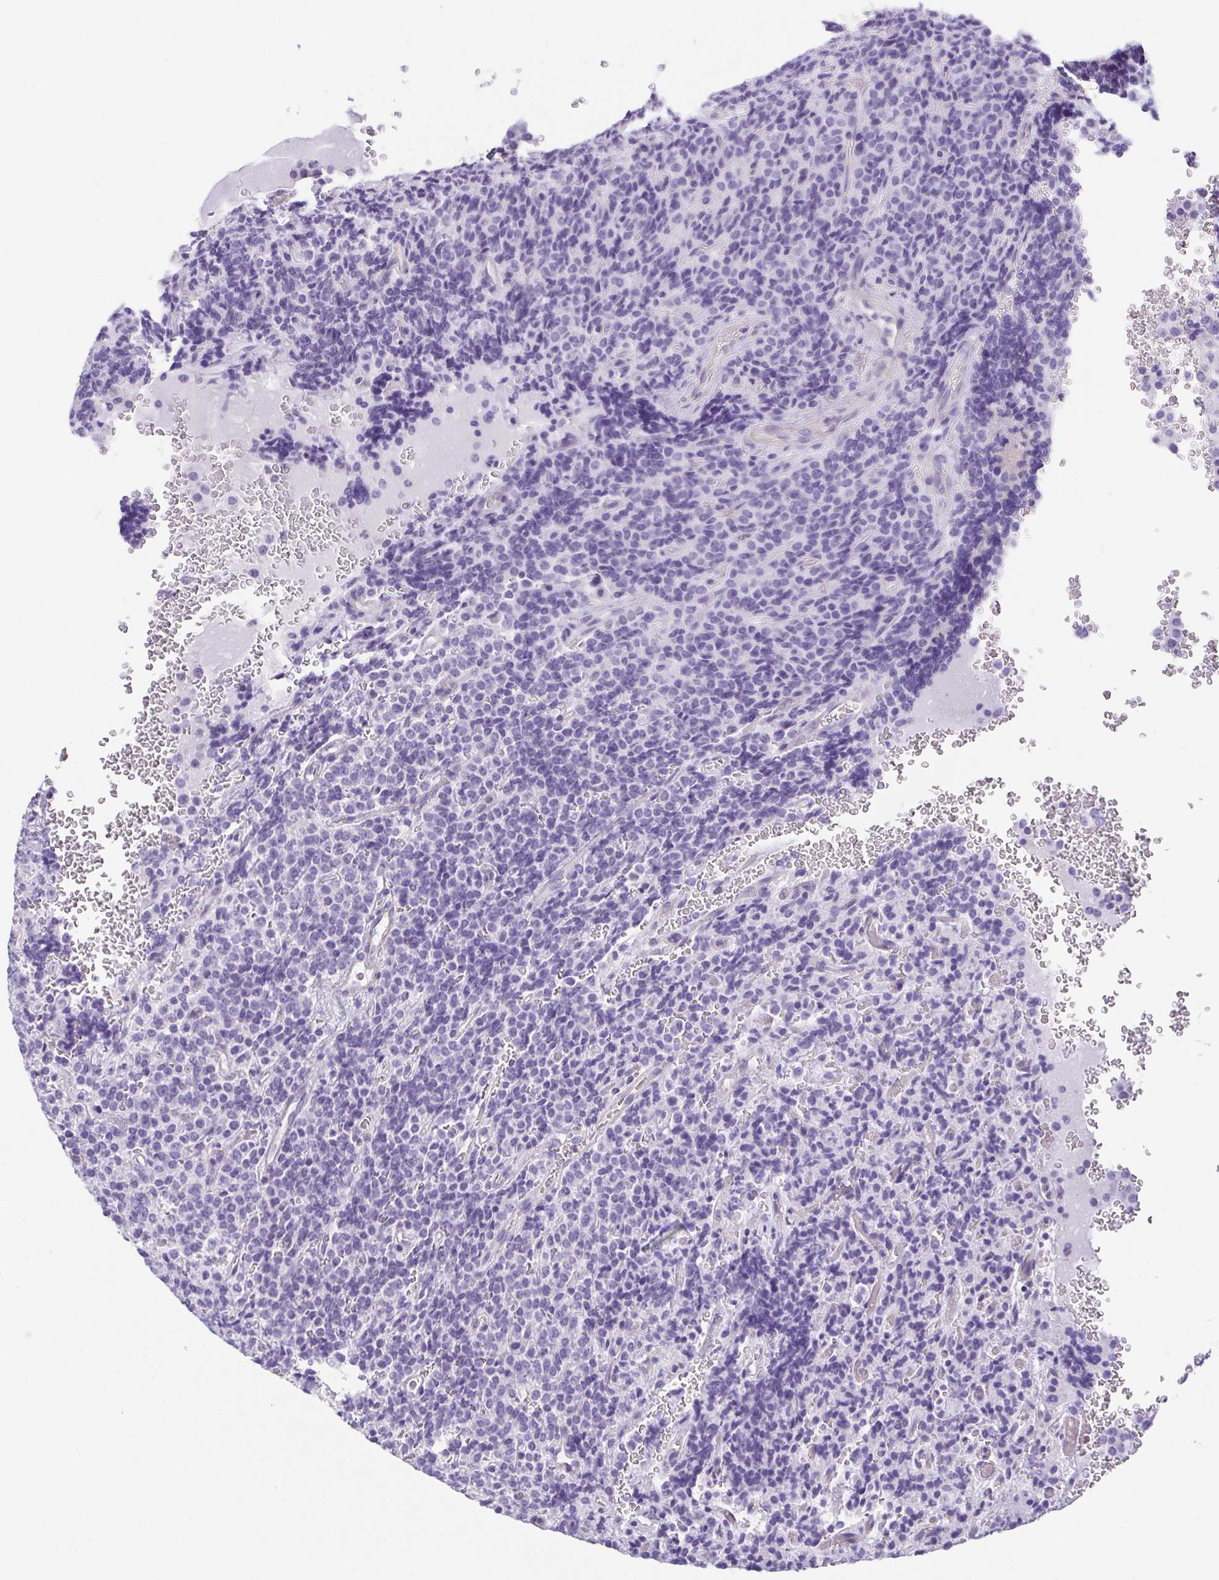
{"staining": {"intensity": "negative", "quantity": "none", "location": "none"}, "tissue": "carcinoid", "cell_type": "Tumor cells", "image_type": "cancer", "snomed": [{"axis": "morphology", "description": "Carcinoid, malignant, NOS"}, {"axis": "topography", "description": "Pancreas"}], "caption": "Human carcinoid stained for a protein using IHC reveals no positivity in tumor cells.", "gene": "MYL6", "patient": {"sex": "male", "age": 36}}